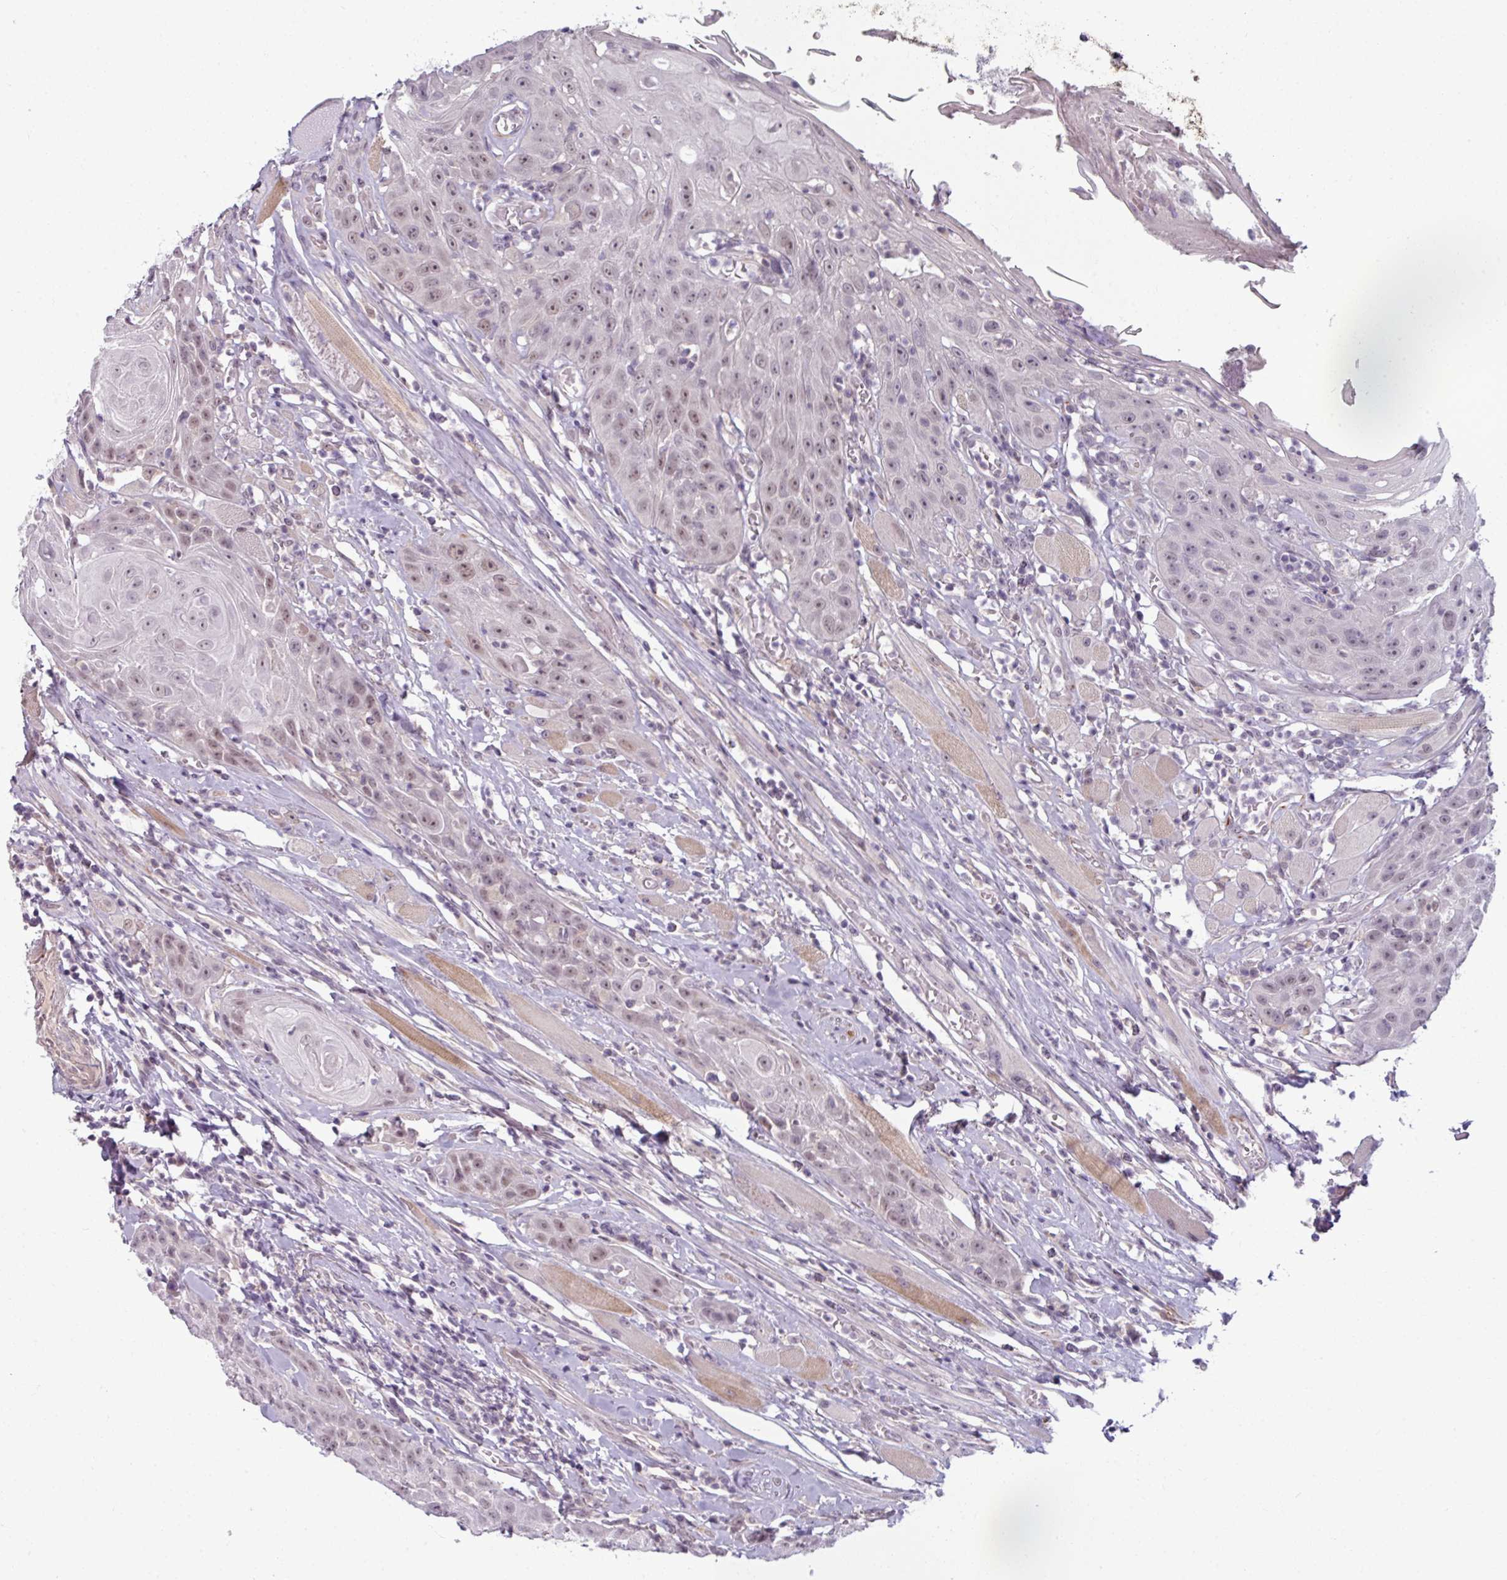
{"staining": {"intensity": "weak", "quantity": "25%-75%", "location": "nuclear"}, "tissue": "head and neck cancer", "cell_type": "Tumor cells", "image_type": "cancer", "snomed": [{"axis": "morphology", "description": "Squamous cell carcinoma, NOS"}, {"axis": "topography", "description": "Head-Neck"}], "caption": "Immunohistochemistry of squamous cell carcinoma (head and neck) exhibits low levels of weak nuclear staining in about 25%-75% of tumor cells.", "gene": "UVSSA", "patient": {"sex": "female", "age": 59}}